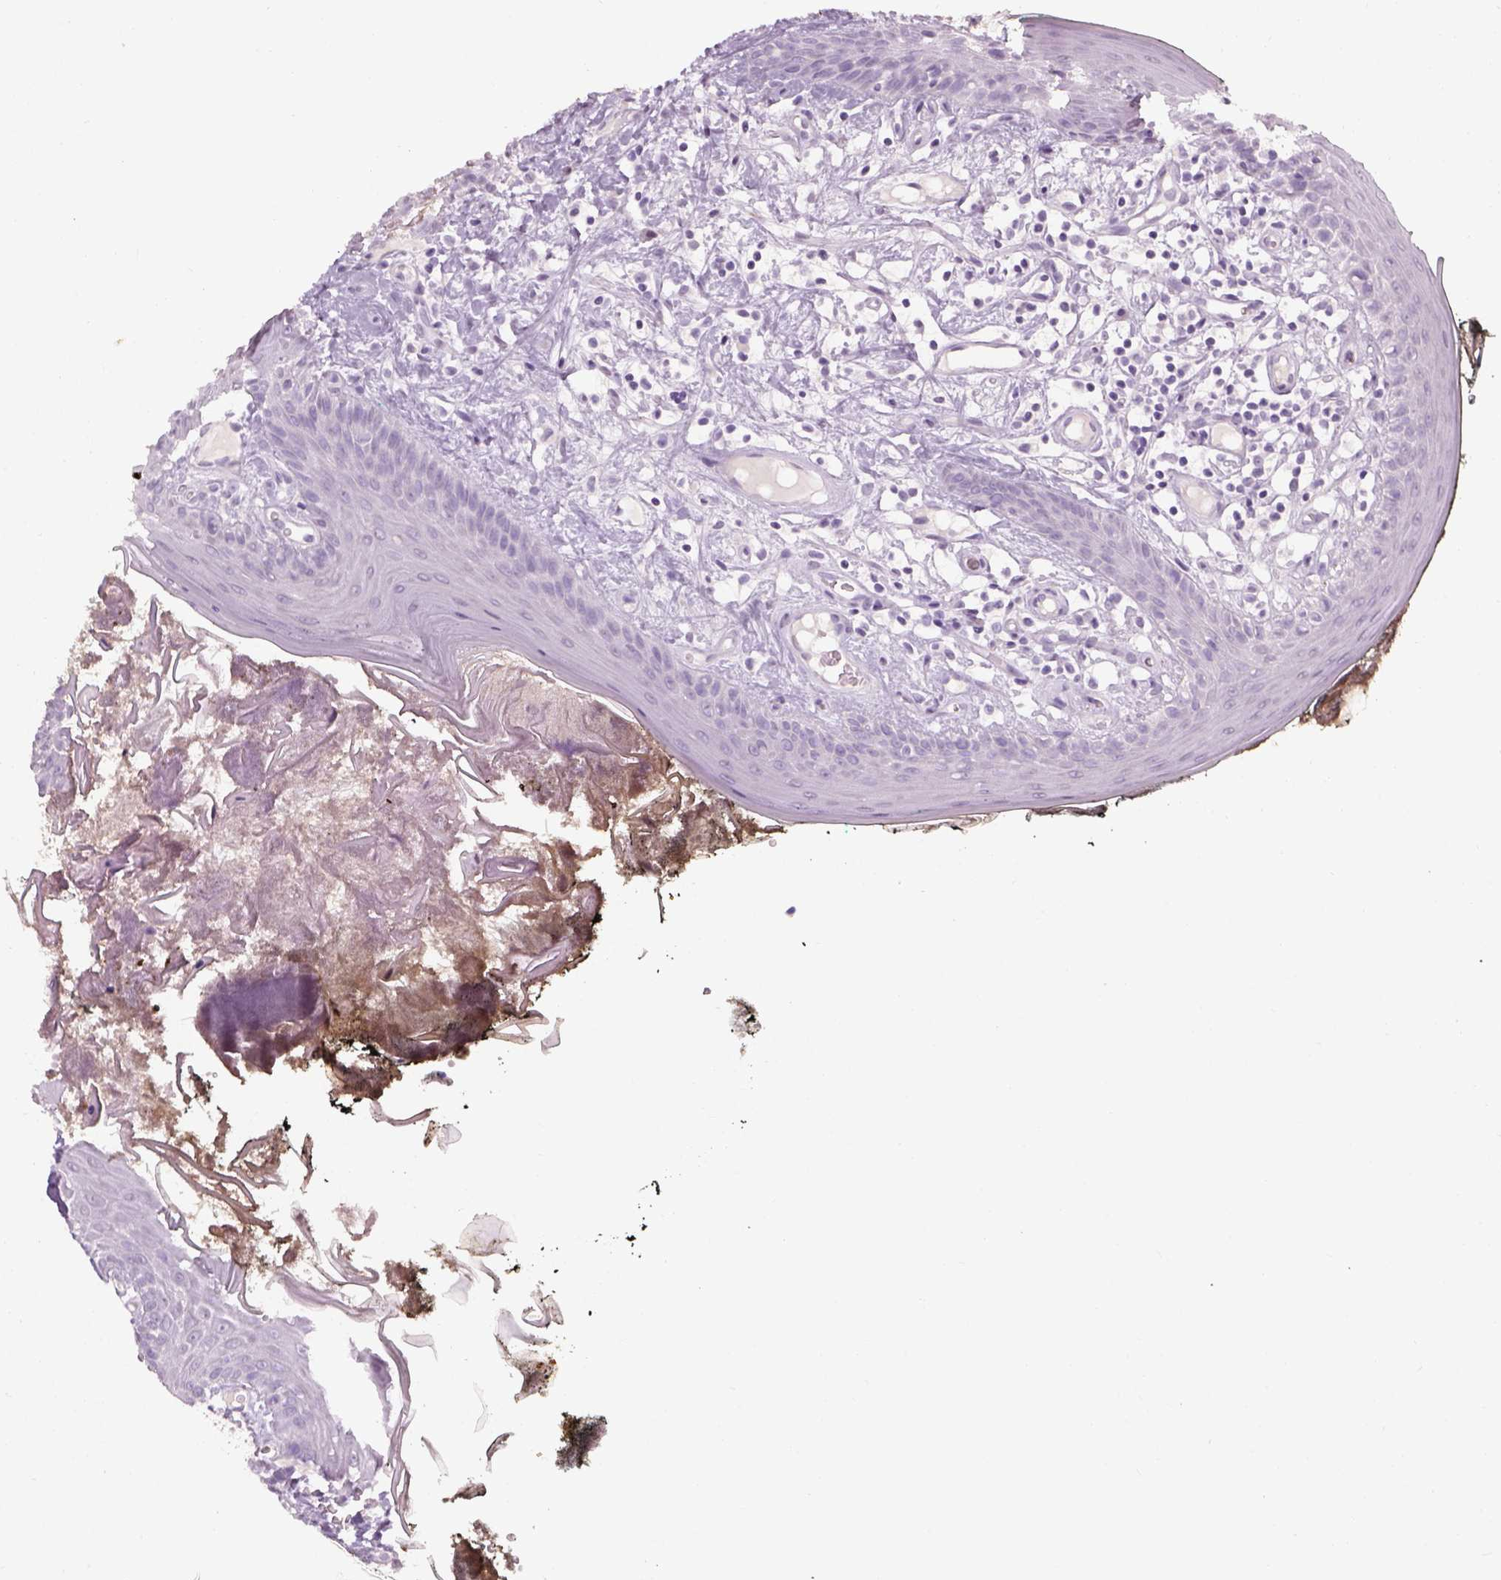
{"staining": {"intensity": "negative", "quantity": "none", "location": "none"}, "tissue": "oral mucosa", "cell_type": "Squamous epithelial cells", "image_type": "normal", "snomed": [{"axis": "morphology", "description": "Normal tissue, NOS"}, {"axis": "topography", "description": "Oral tissue"}], "caption": "This is a photomicrograph of immunohistochemistry staining of unremarkable oral mucosa, which shows no staining in squamous epithelial cells.", "gene": "TH", "patient": {"sex": "male", "age": 9}}